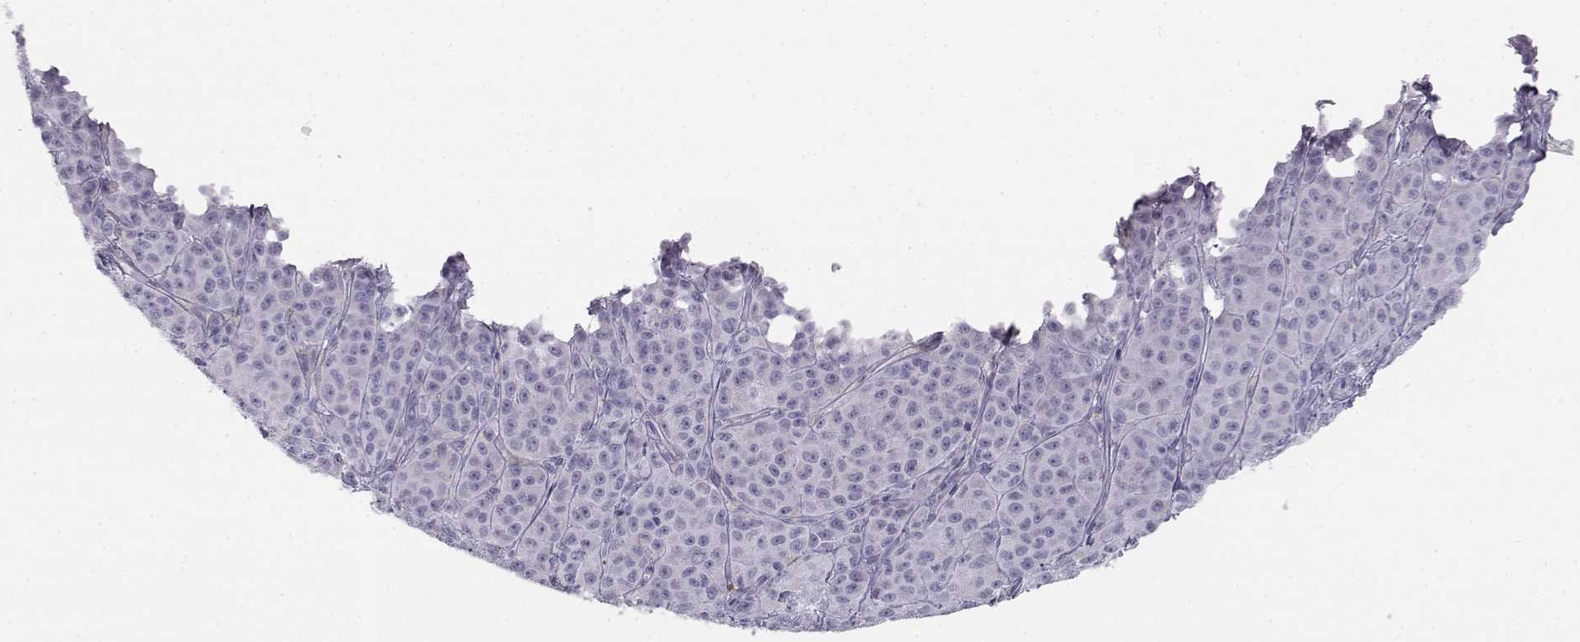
{"staining": {"intensity": "negative", "quantity": "none", "location": "none"}, "tissue": "melanoma", "cell_type": "Tumor cells", "image_type": "cancer", "snomed": [{"axis": "morphology", "description": "Malignant melanoma, NOS"}, {"axis": "topography", "description": "Skin"}], "caption": "An IHC micrograph of melanoma is shown. There is no staining in tumor cells of melanoma.", "gene": "ITLN2", "patient": {"sex": "male", "age": 89}}